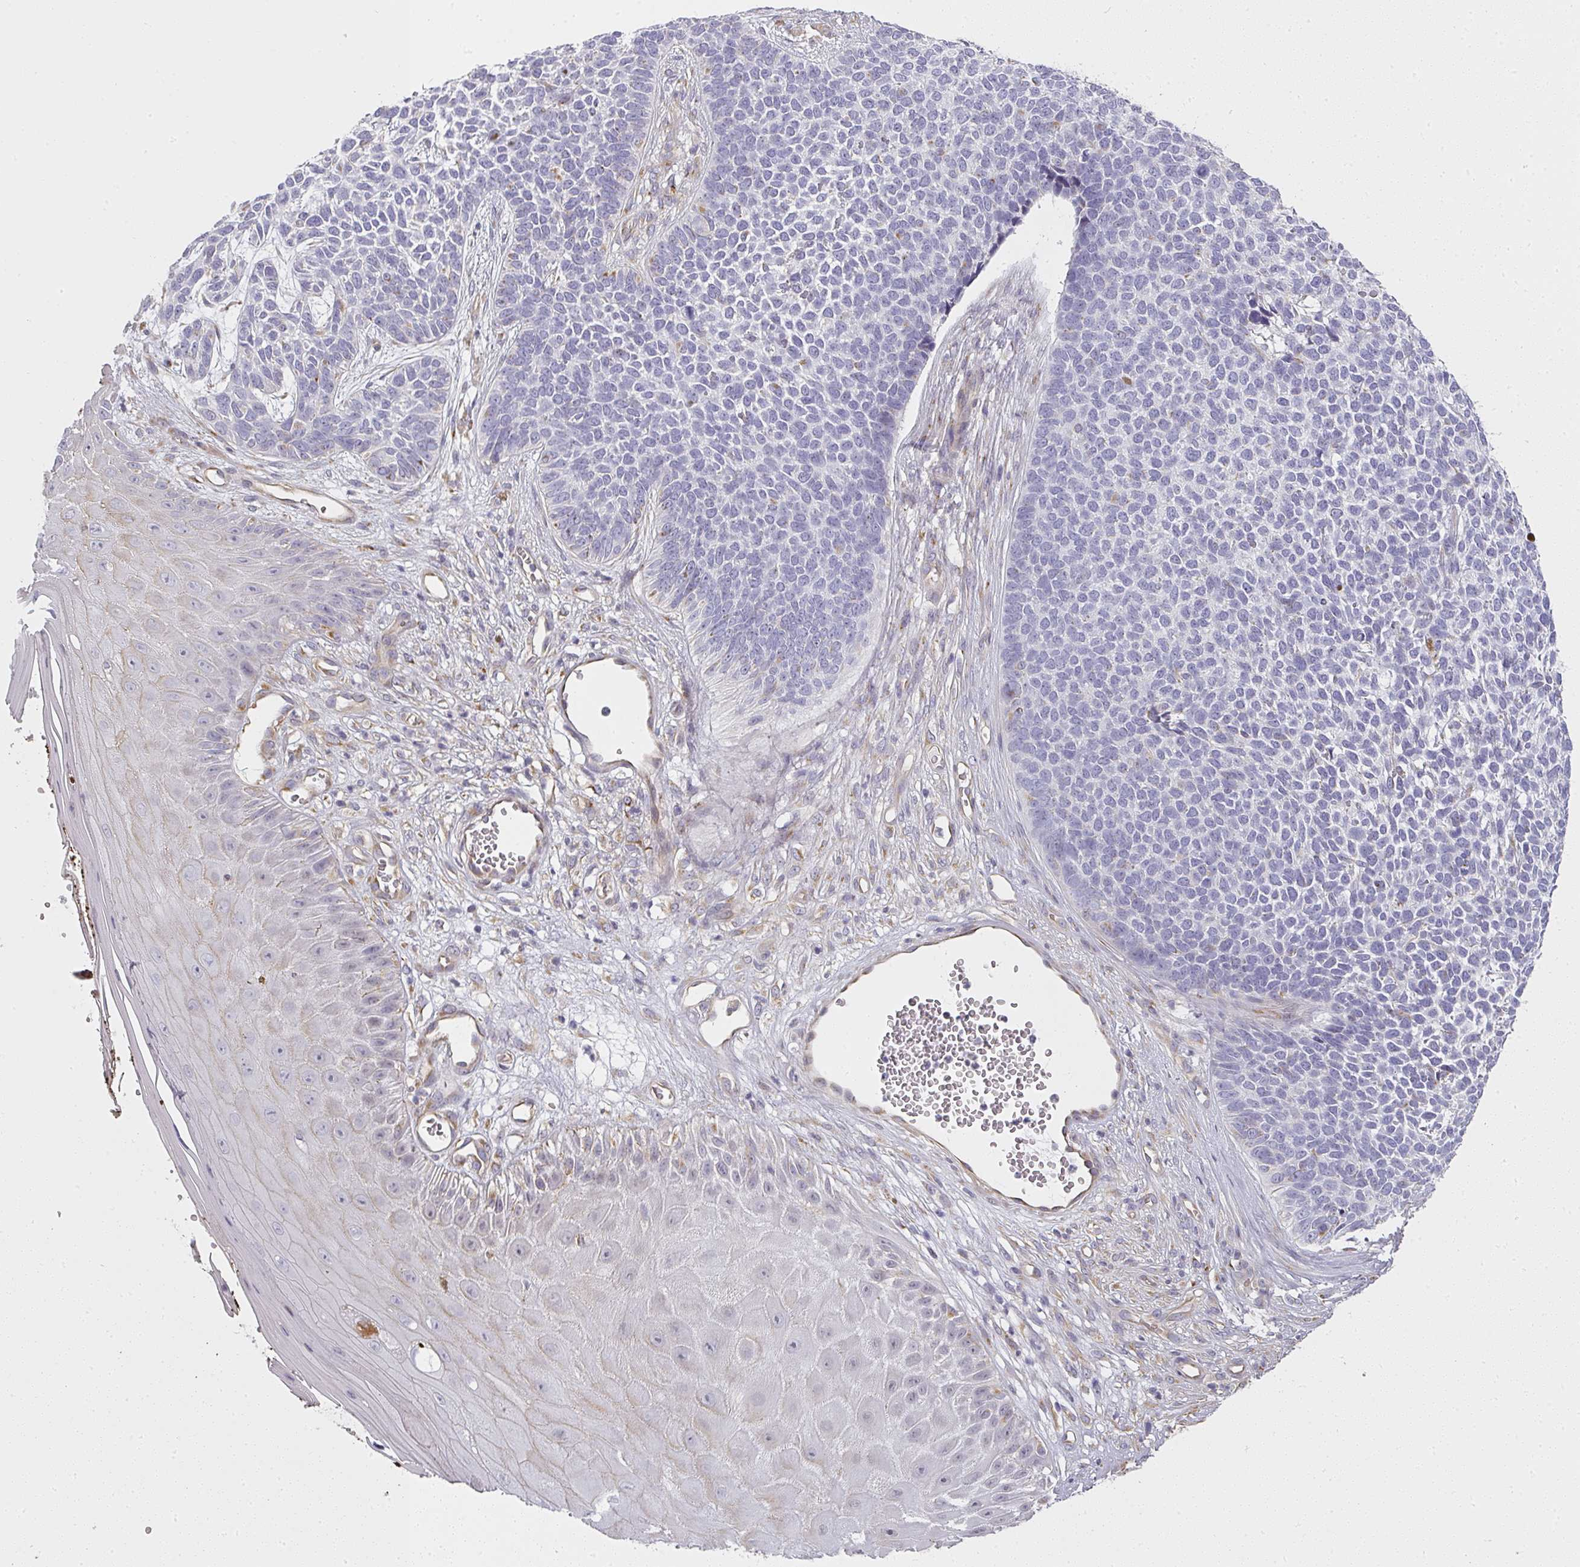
{"staining": {"intensity": "negative", "quantity": "none", "location": "none"}, "tissue": "skin cancer", "cell_type": "Tumor cells", "image_type": "cancer", "snomed": [{"axis": "morphology", "description": "Basal cell carcinoma"}, {"axis": "topography", "description": "Skin"}], "caption": "Human basal cell carcinoma (skin) stained for a protein using immunohistochemistry (IHC) reveals no positivity in tumor cells.", "gene": "ATP8B2", "patient": {"sex": "female", "age": 84}}